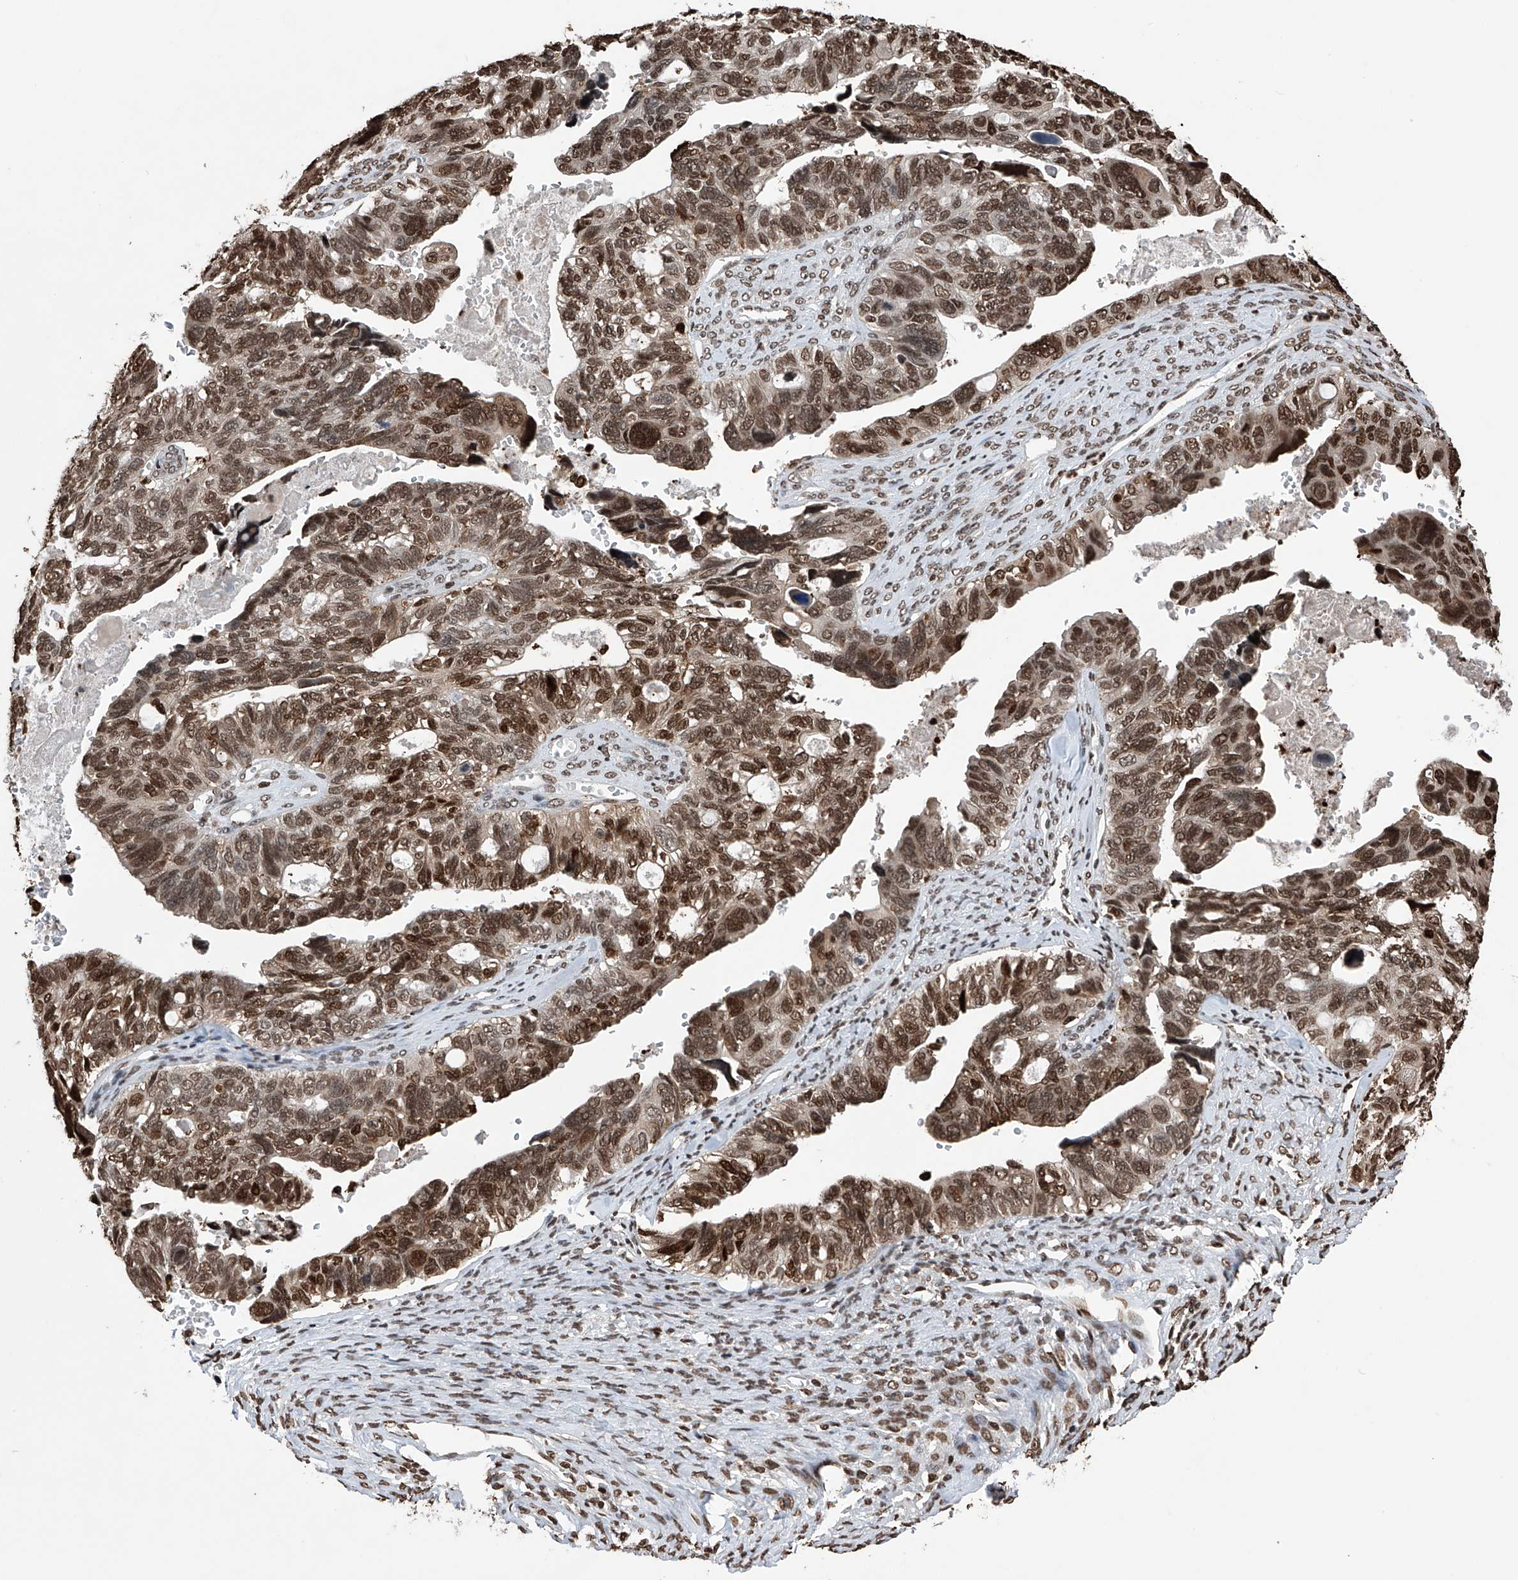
{"staining": {"intensity": "moderate", "quantity": ">75%", "location": "nuclear"}, "tissue": "ovarian cancer", "cell_type": "Tumor cells", "image_type": "cancer", "snomed": [{"axis": "morphology", "description": "Cystadenocarcinoma, serous, NOS"}, {"axis": "topography", "description": "Ovary"}], "caption": "Moderate nuclear staining is identified in about >75% of tumor cells in serous cystadenocarcinoma (ovarian).", "gene": "CFAP410", "patient": {"sex": "female", "age": 79}}